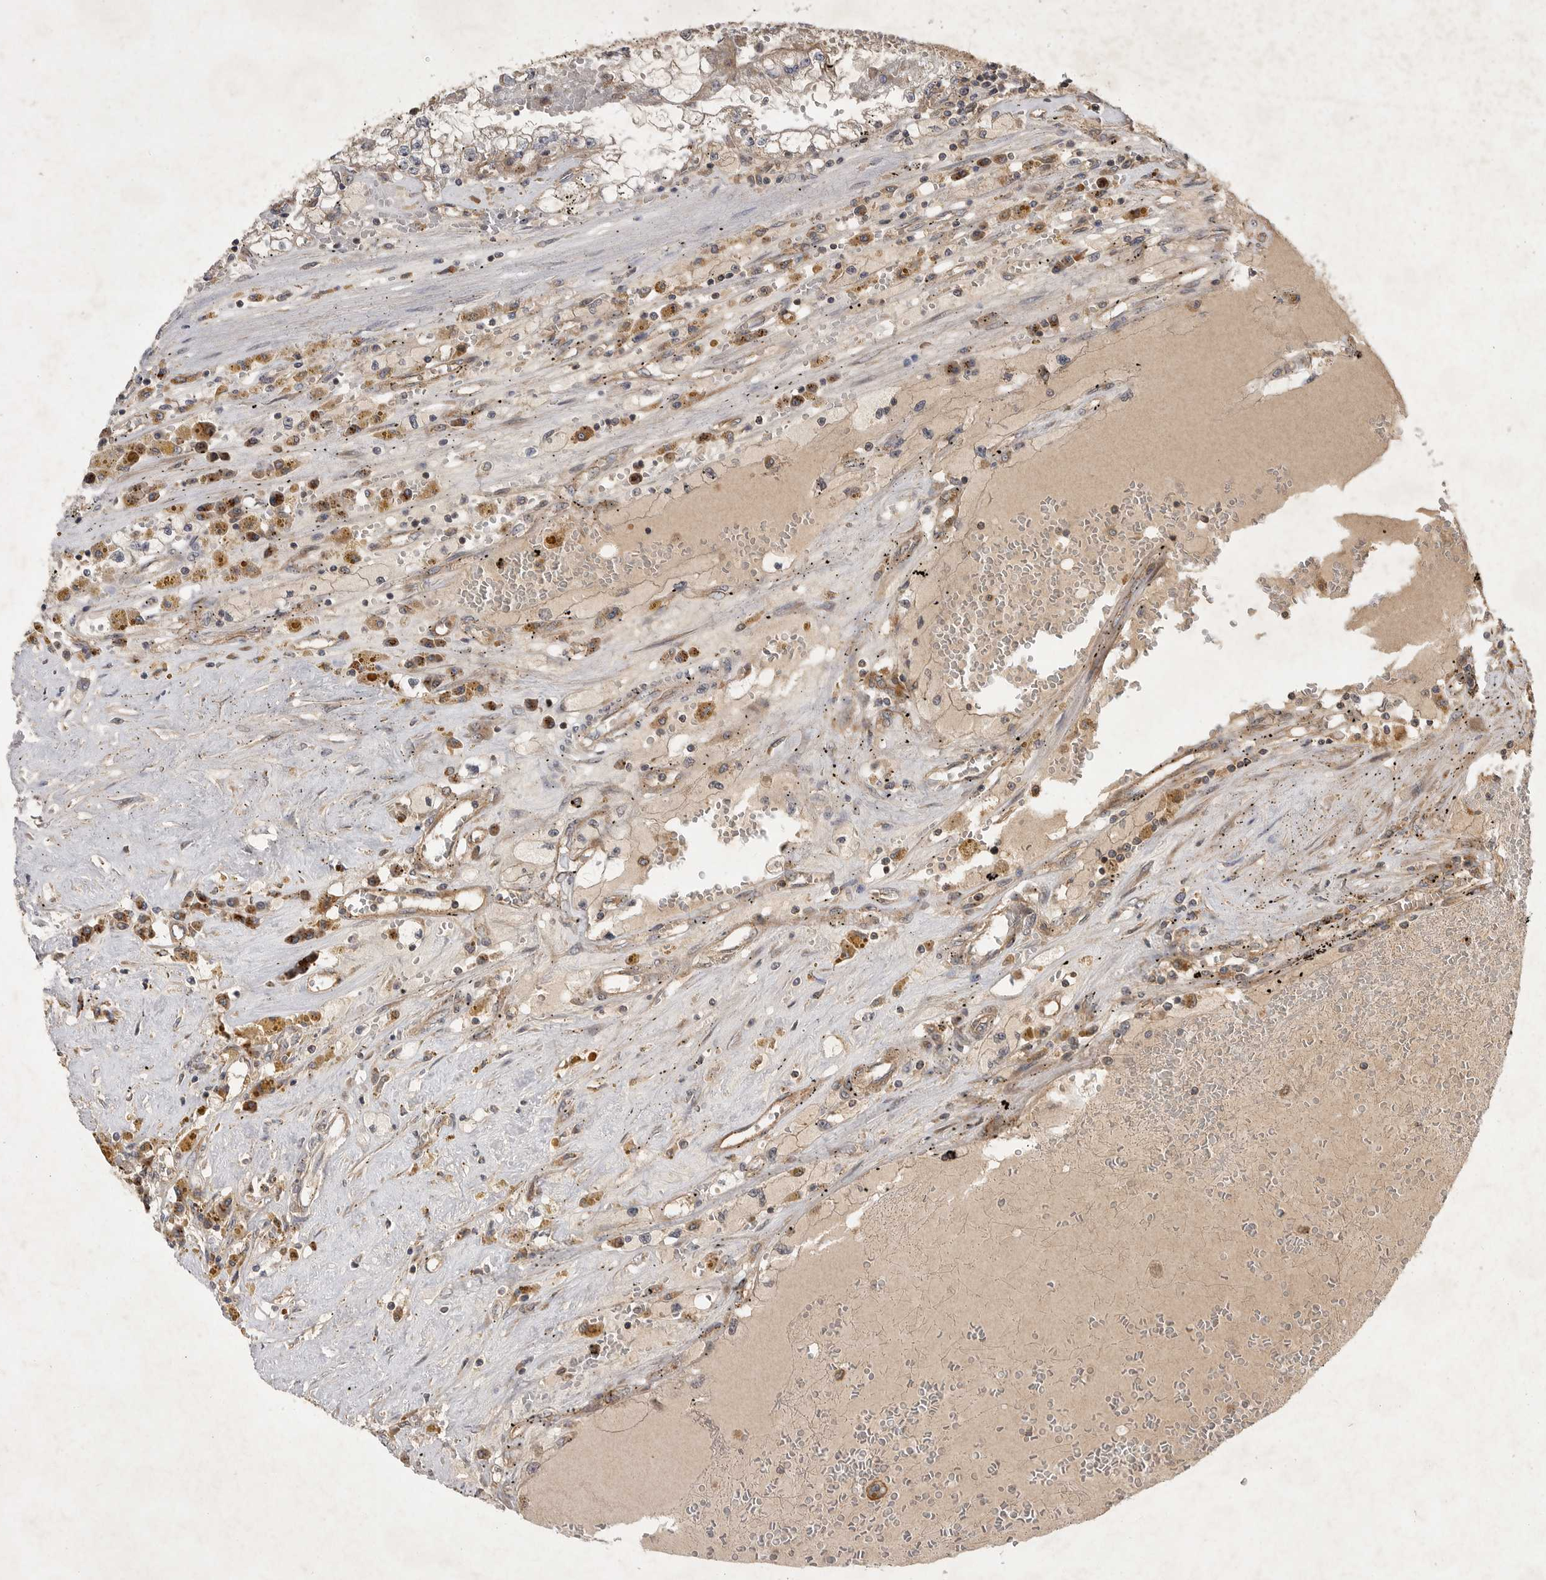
{"staining": {"intensity": "weak", "quantity": "25%-75%", "location": "cytoplasmic/membranous"}, "tissue": "renal cancer", "cell_type": "Tumor cells", "image_type": "cancer", "snomed": [{"axis": "morphology", "description": "Adenocarcinoma, NOS"}, {"axis": "topography", "description": "Kidney"}], "caption": "This is a micrograph of immunohistochemistry staining of renal cancer, which shows weak positivity in the cytoplasmic/membranous of tumor cells.", "gene": "ZNF232", "patient": {"sex": "male", "age": 56}}